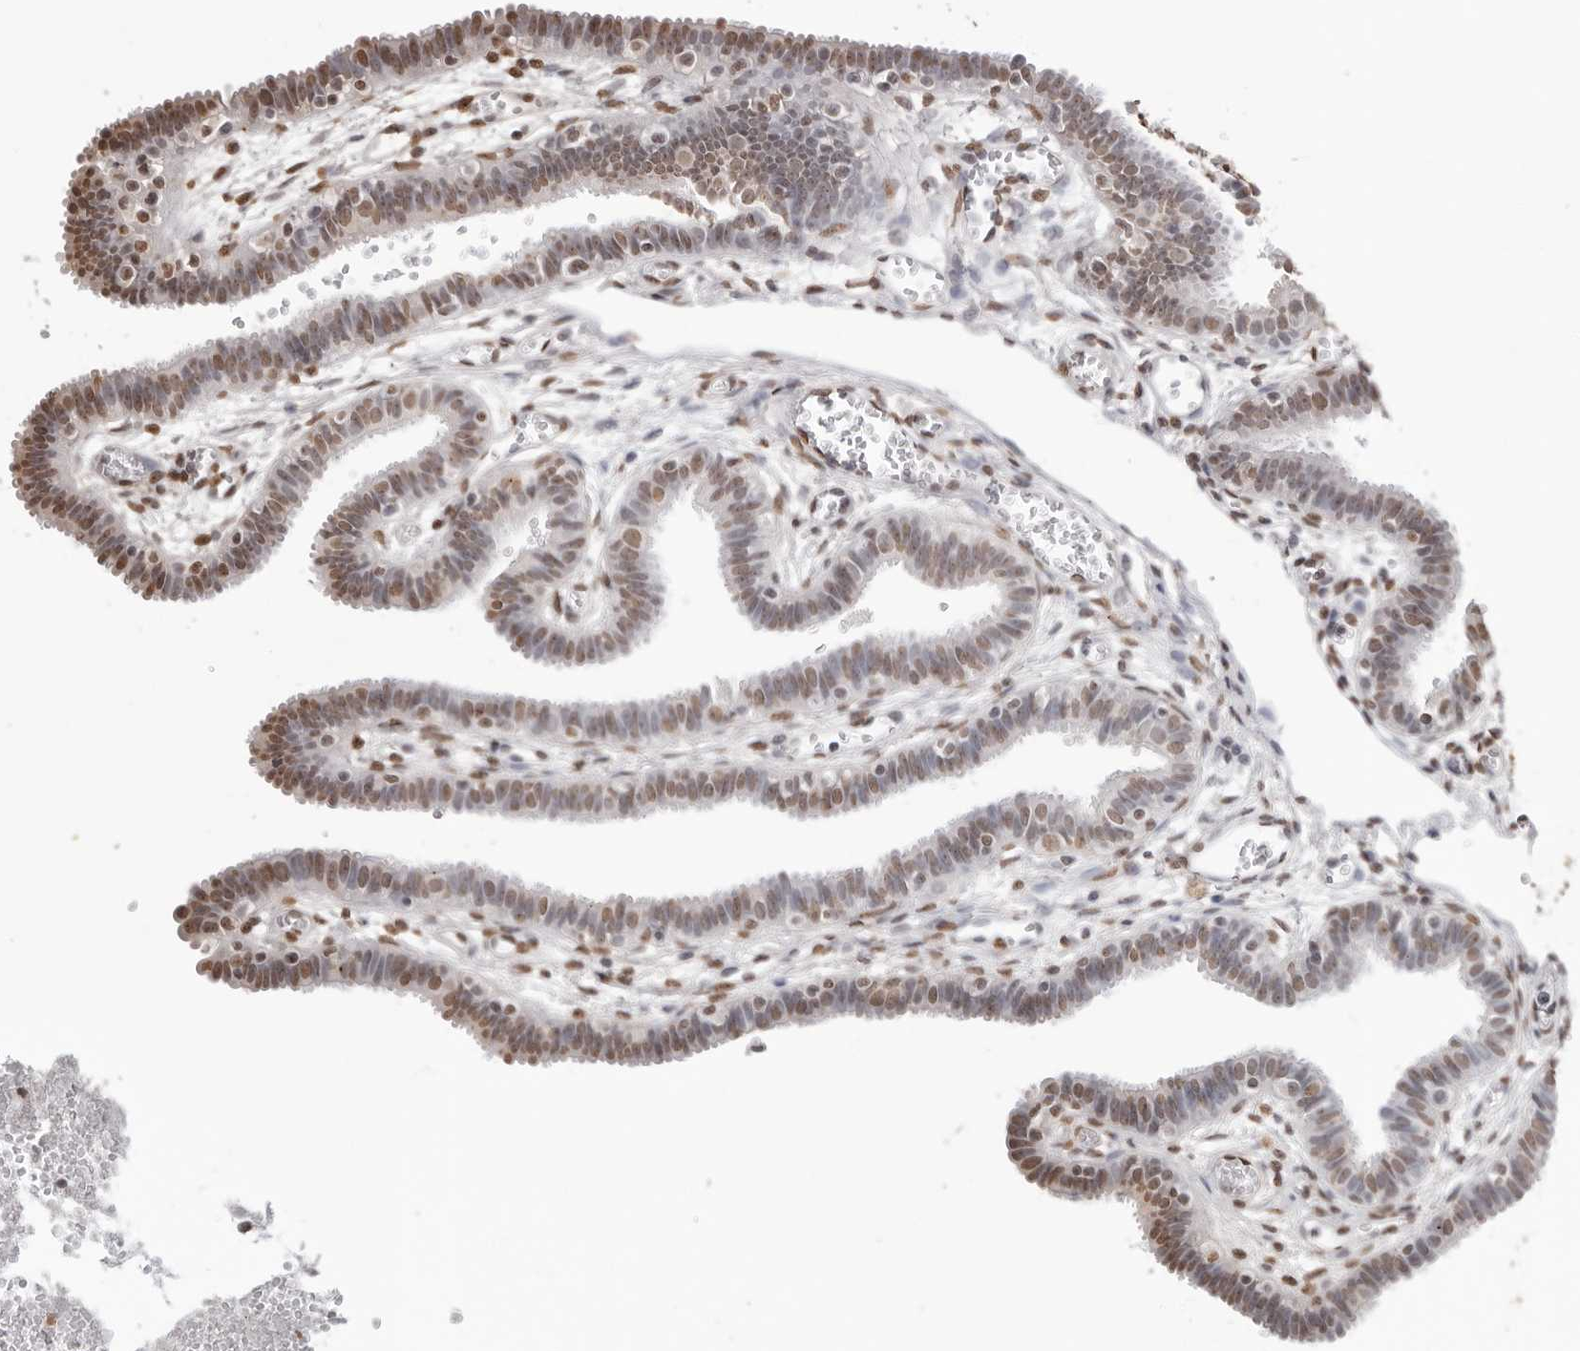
{"staining": {"intensity": "moderate", "quantity": ">75%", "location": "nuclear"}, "tissue": "fallopian tube", "cell_type": "Glandular cells", "image_type": "normal", "snomed": [{"axis": "morphology", "description": "Normal tissue, NOS"}, {"axis": "topography", "description": "Fallopian tube"}, {"axis": "topography", "description": "Placenta"}], "caption": "Glandular cells display moderate nuclear expression in approximately >75% of cells in normal fallopian tube.", "gene": "OLIG3", "patient": {"sex": "female", "age": 32}}